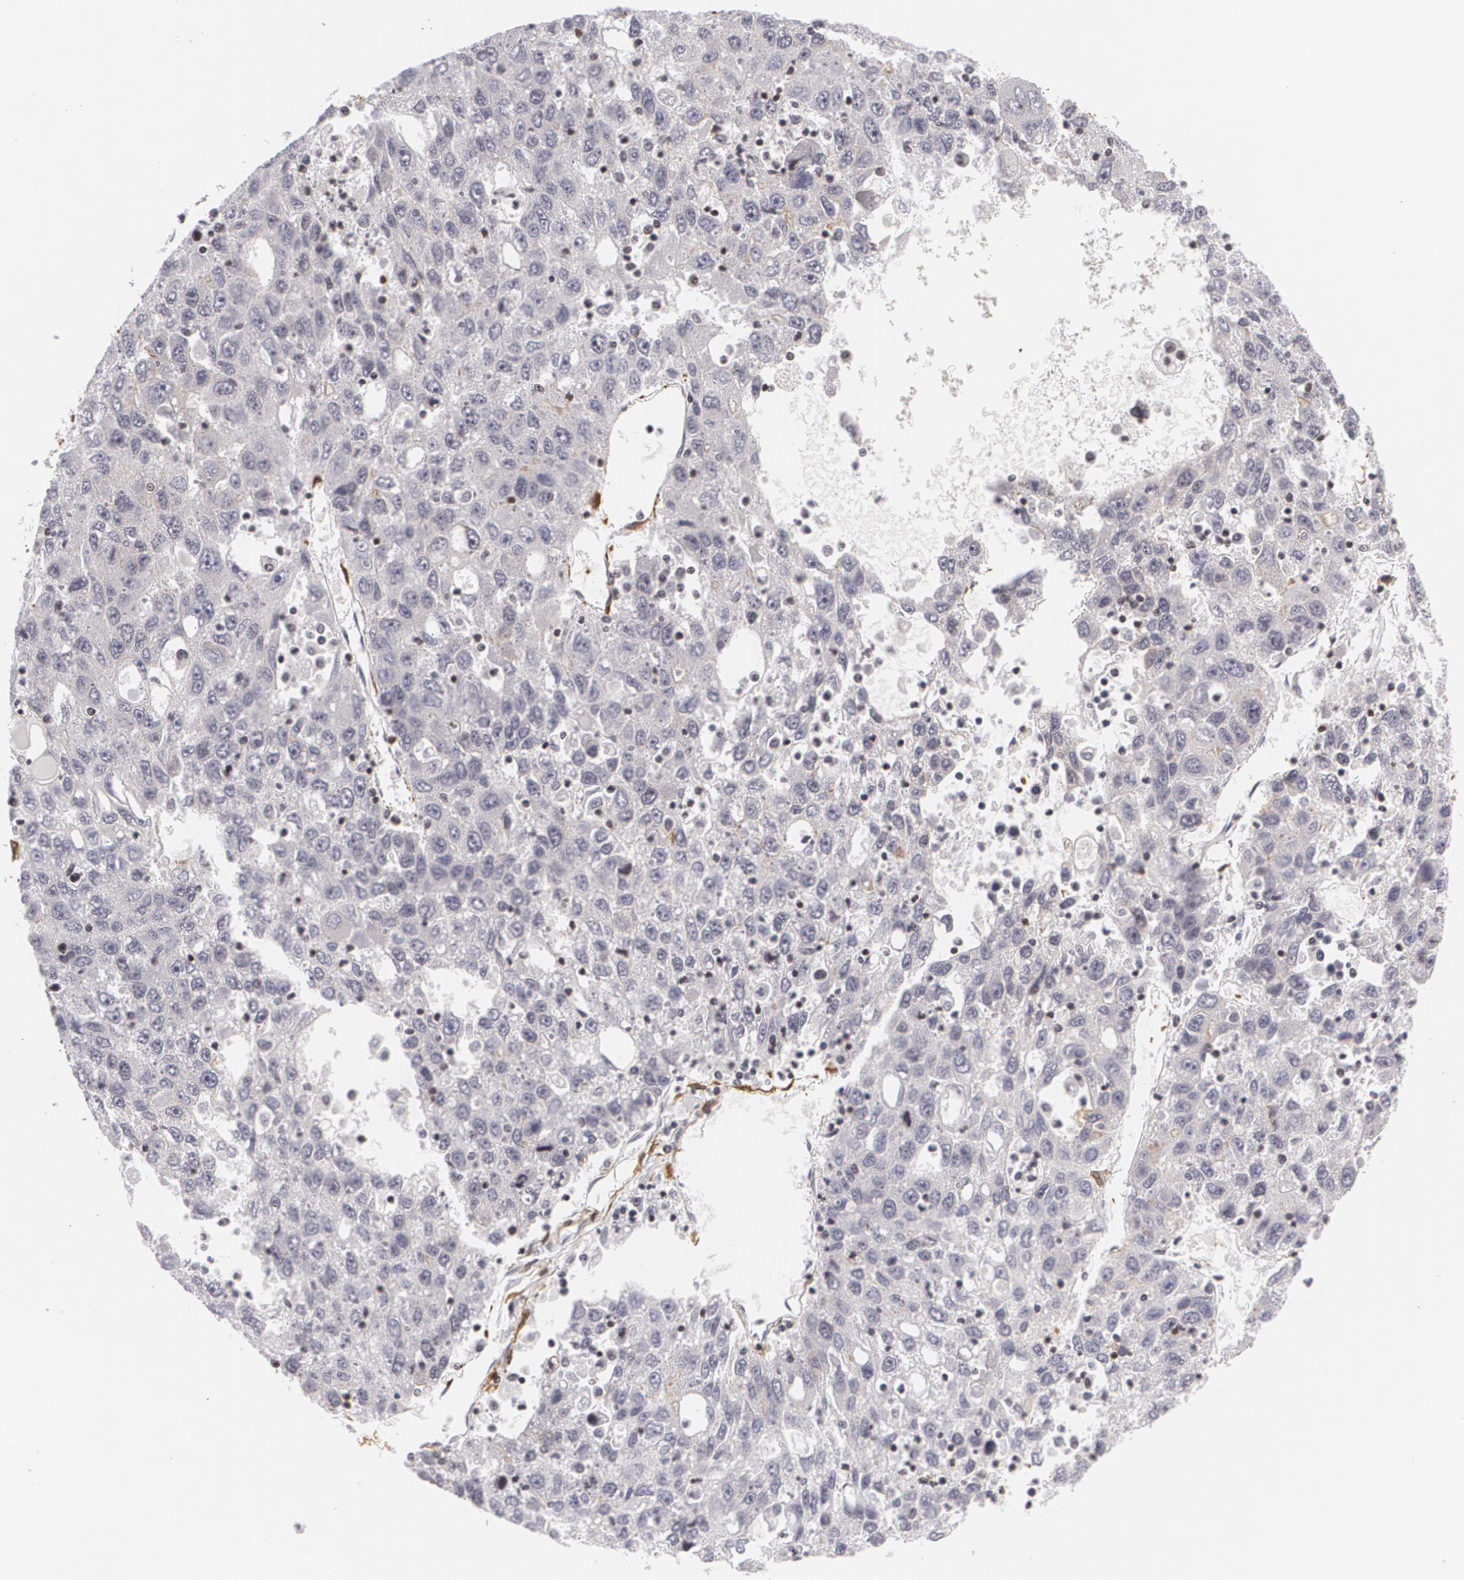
{"staining": {"intensity": "weak", "quantity": ">75%", "location": "cytoplasmic/membranous"}, "tissue": "liver cancer", "cell_type": "Tumor cells", "image_type": "cancer", "snomed": [{"axis": "morphology", "description": "Carcinoma, Hepatocellular, NOS"}, {"axis": "topography", "description": "Liver"}], "caption": "Protein staining displays weak cytoplasmic/membranous expression in approximately >75% of tumor cells in liver hepatocellular carcinoma.", "gene": "VAMP1", "patient": {"sex": "male", "age": 49}}